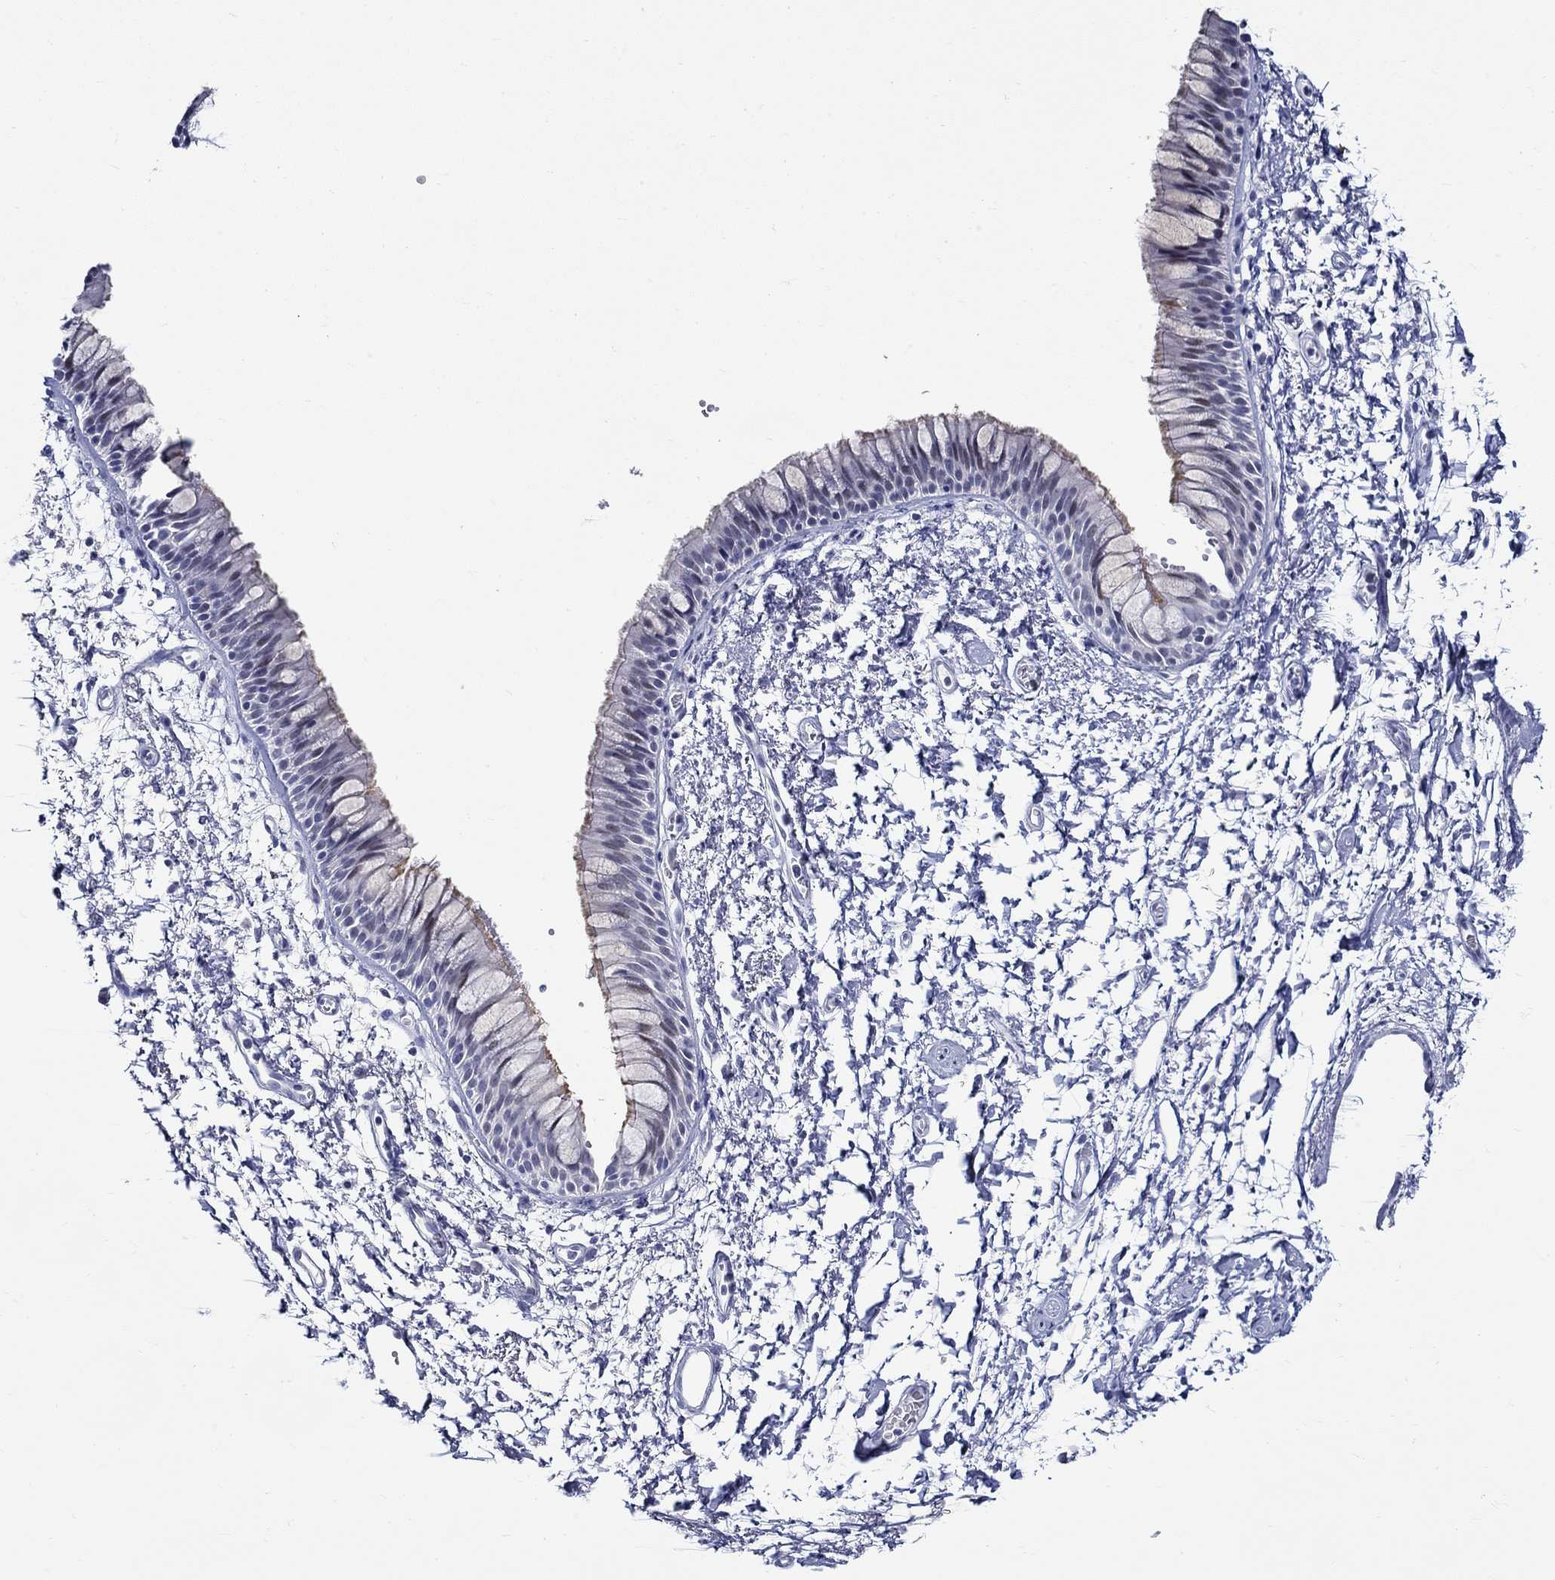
{"staining": {"intensity": "weak", "quantity": "<25%", "location": "cytoplasmic/membranous,nuclear"}, "tissue": "bronchus", "cell_type": "Respiratory epithelial cells", "image_type": "normal", "snomed": [{"axis": "morphology", "description": "Normal tissue, NOS"}, {"axis": "topography", "description": "Cartilage tissue"}, {"axis": "topography", "description": "Bronchus"}], "caption": "Bronchus was stained to show a protein in brown. There is no significant expression in respiratory epithelial cells. Brightfield microscopy of immunohistochemistry stained with DAB (3,3'-diaminobenzidine) (brown) and hematoxylin (blue), captured at high magnification.", "gene": "CRYGS", "patient": {"sex": "male", "age": 66}}